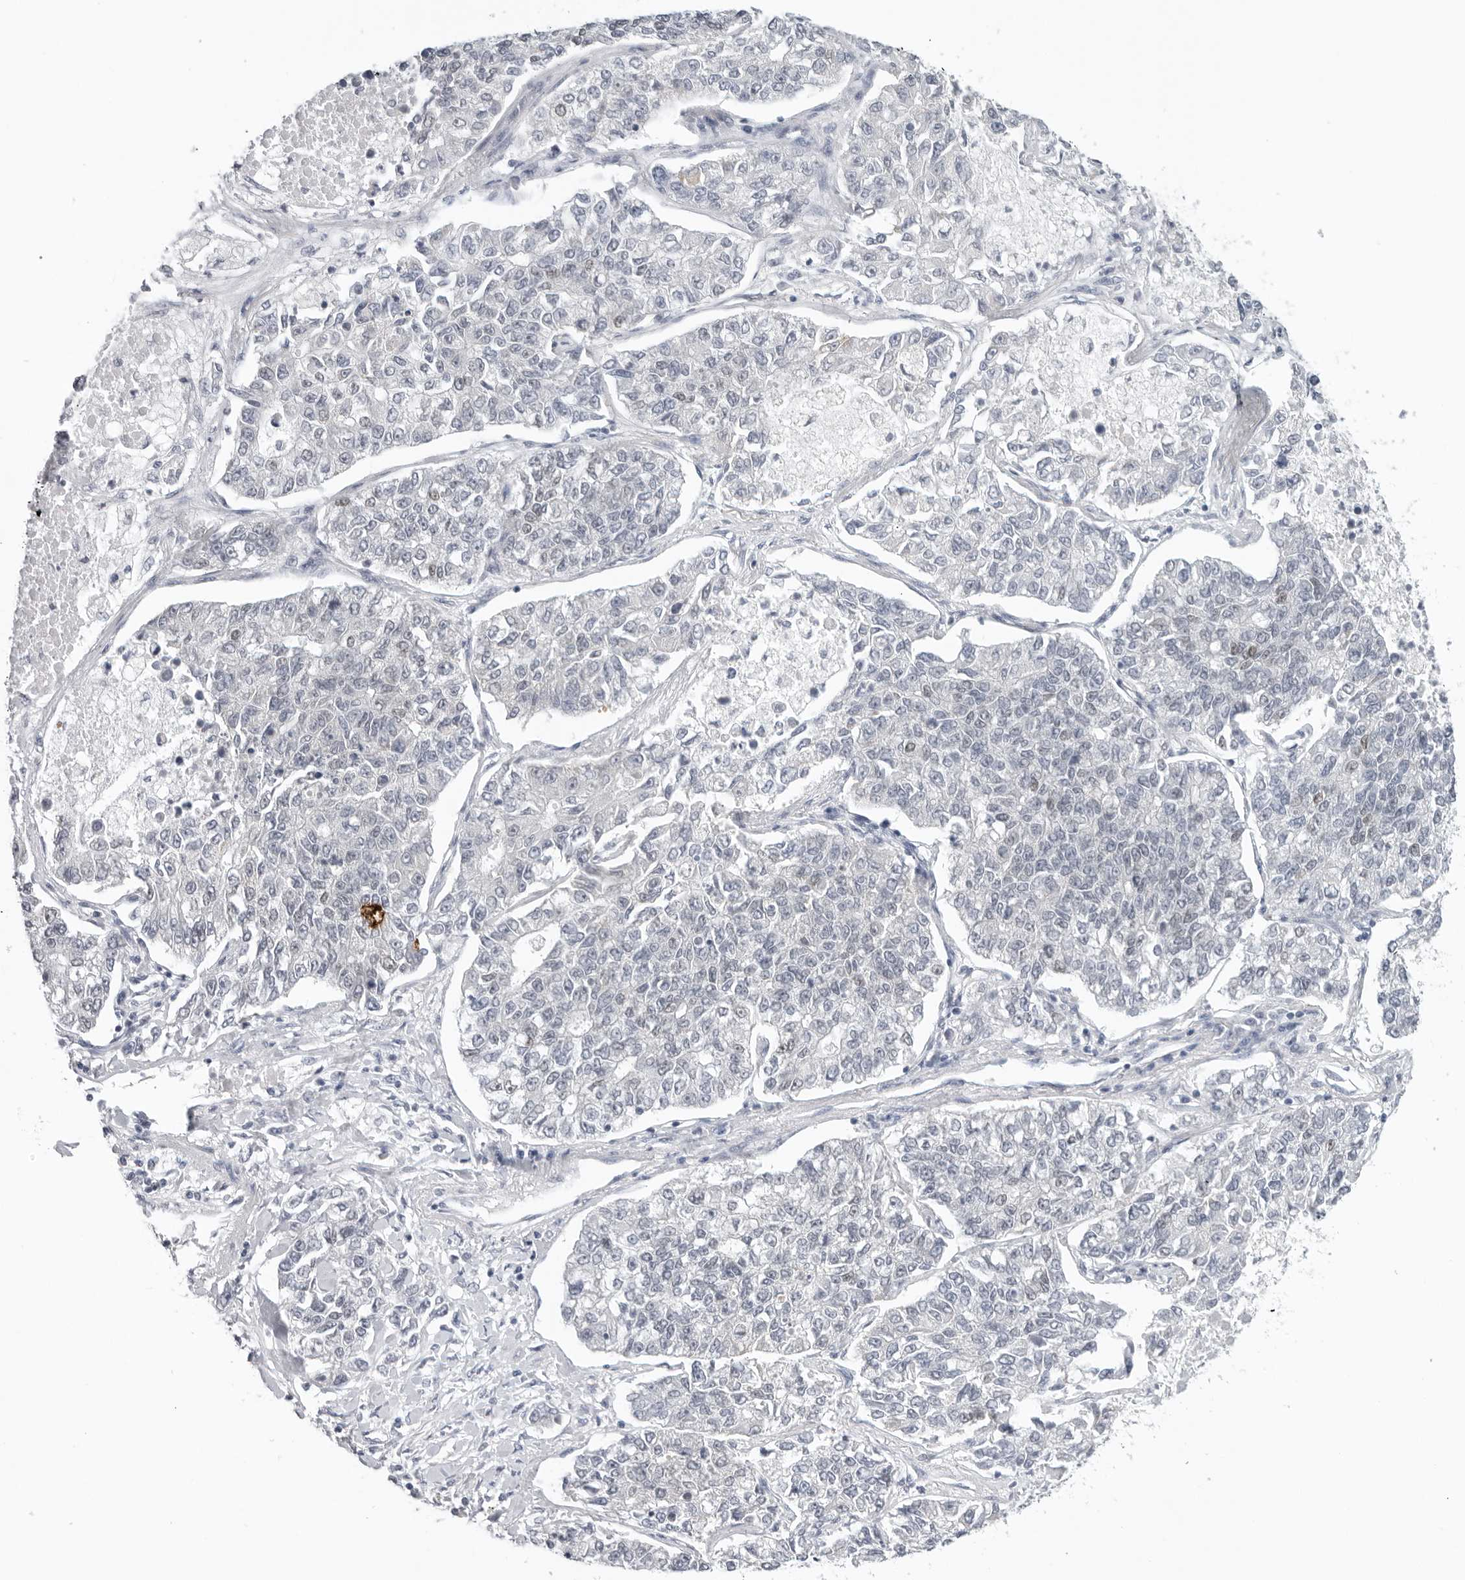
{"staining": {"intensity": "negative", "quantity": "none", "location": "none"}, "tissue": "lung cancer", "cell_type": "Tumor cells", "image_type": "cancer", "snomed": [{"axis": "morphology", "description": "Adenocarcinoma, NOS"}, {"axis": "topography", "description": "Lung"}], "caption": "Protein analysis of lung adenocarcinoma demonstrates no significant positivity in tumor cells.", "gene": "FOXK2", "patient": {"sex": "male", "age": 49}}